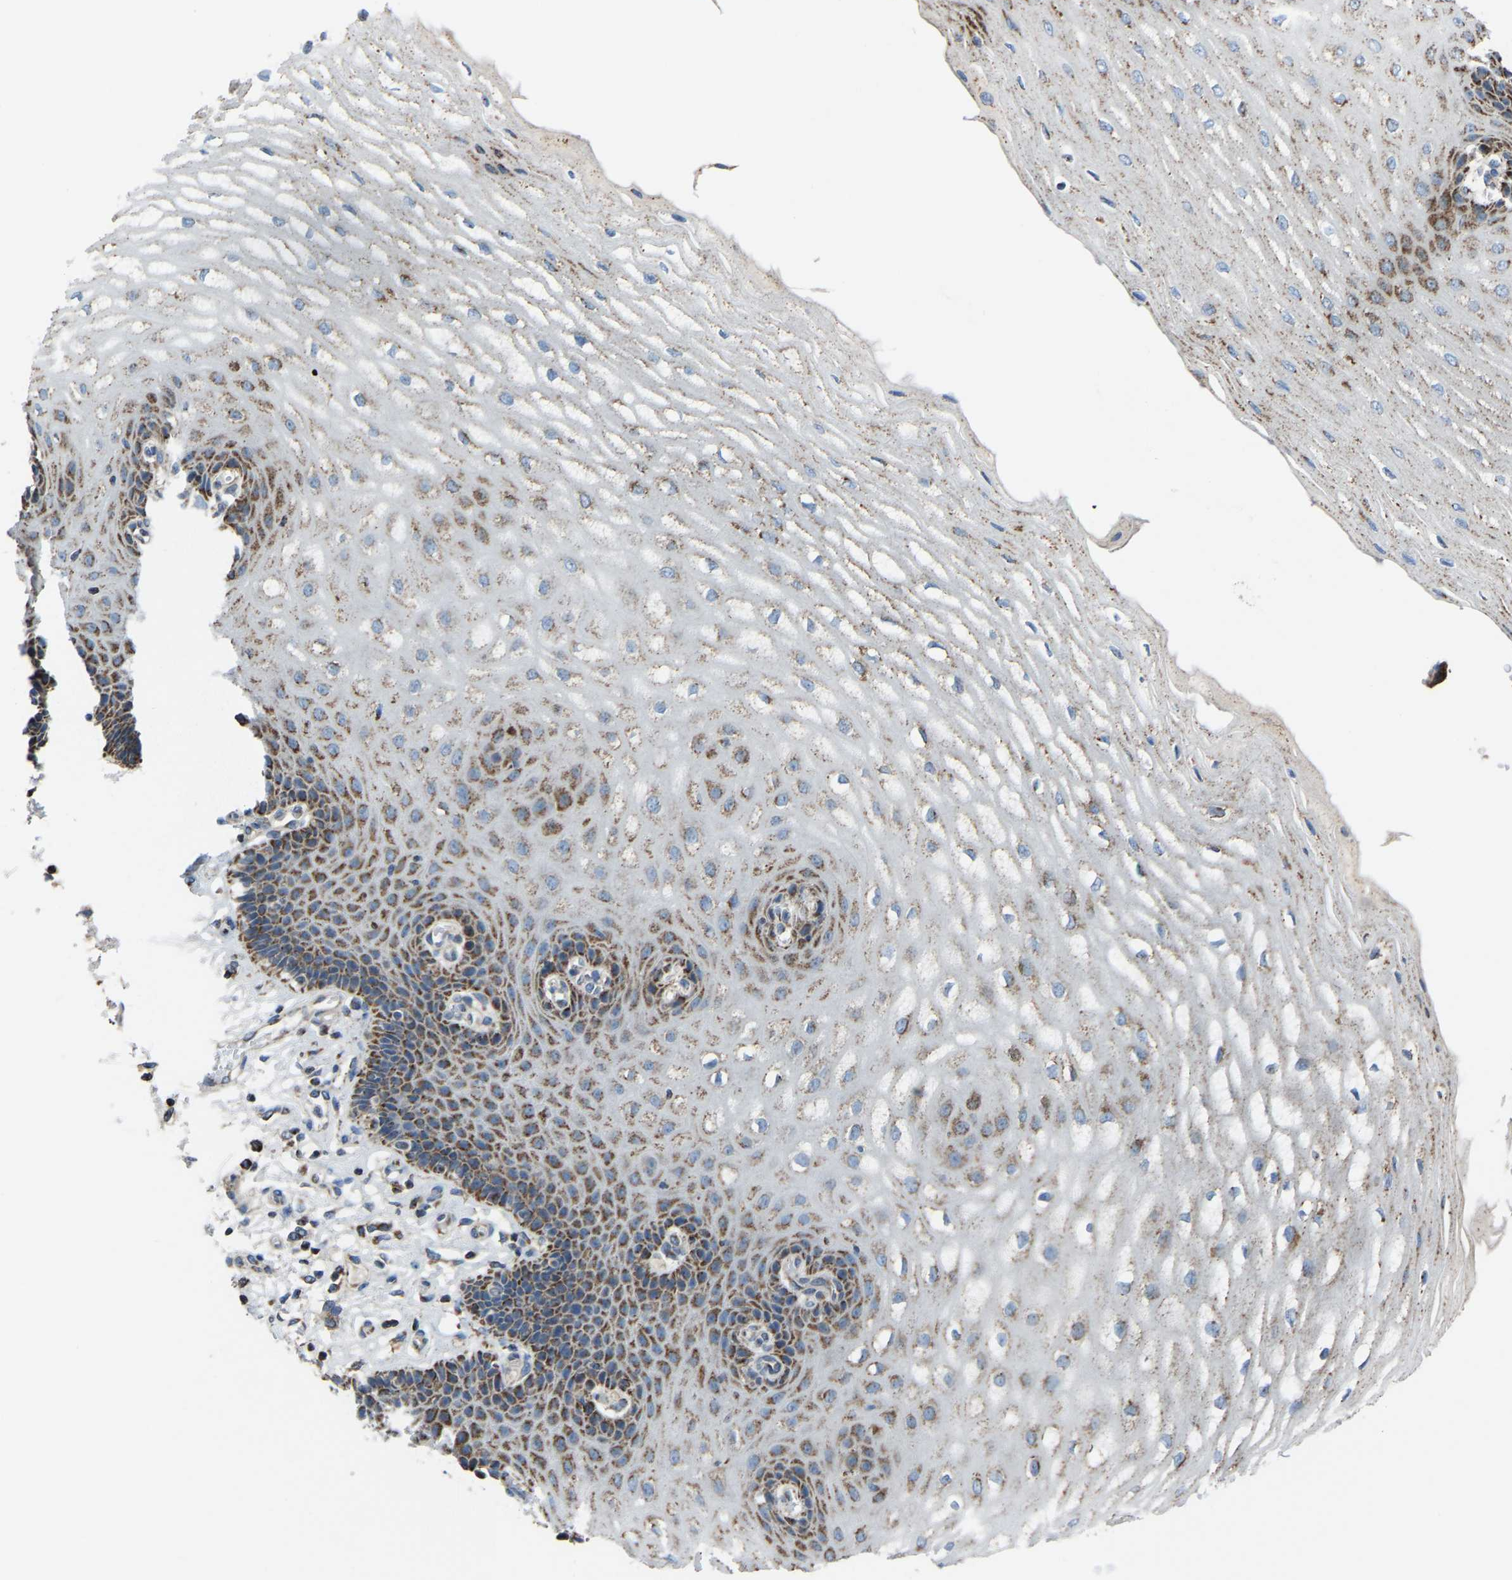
{"staining": {"intensity": "strong", "quantity": ">75%", "location": "cytoplasmic/membranous"}, "tissue": "esophagus", "cell_type": "Squamous epithelial cells", "image_type": "normal", "snomed": [{"axis": "morphology", "description": "Normal tissue, NOS"}, {"axis": "topography", "description": "Esophagus"}], "caption": "High-power microscopy captured an IHC photomicrograph of benign esophagus, revealing strong cytoplasmic/membranous expression in approximately >75% of squamous epithelial cells. (Stains: DAB (3,3'-diaminobenzidine) in brown, nuclei in blue, Microscopy: brightfield microscopy at high magnification).", "gene": "CANT1", "patient": {"sex": "male", "age": 54}}